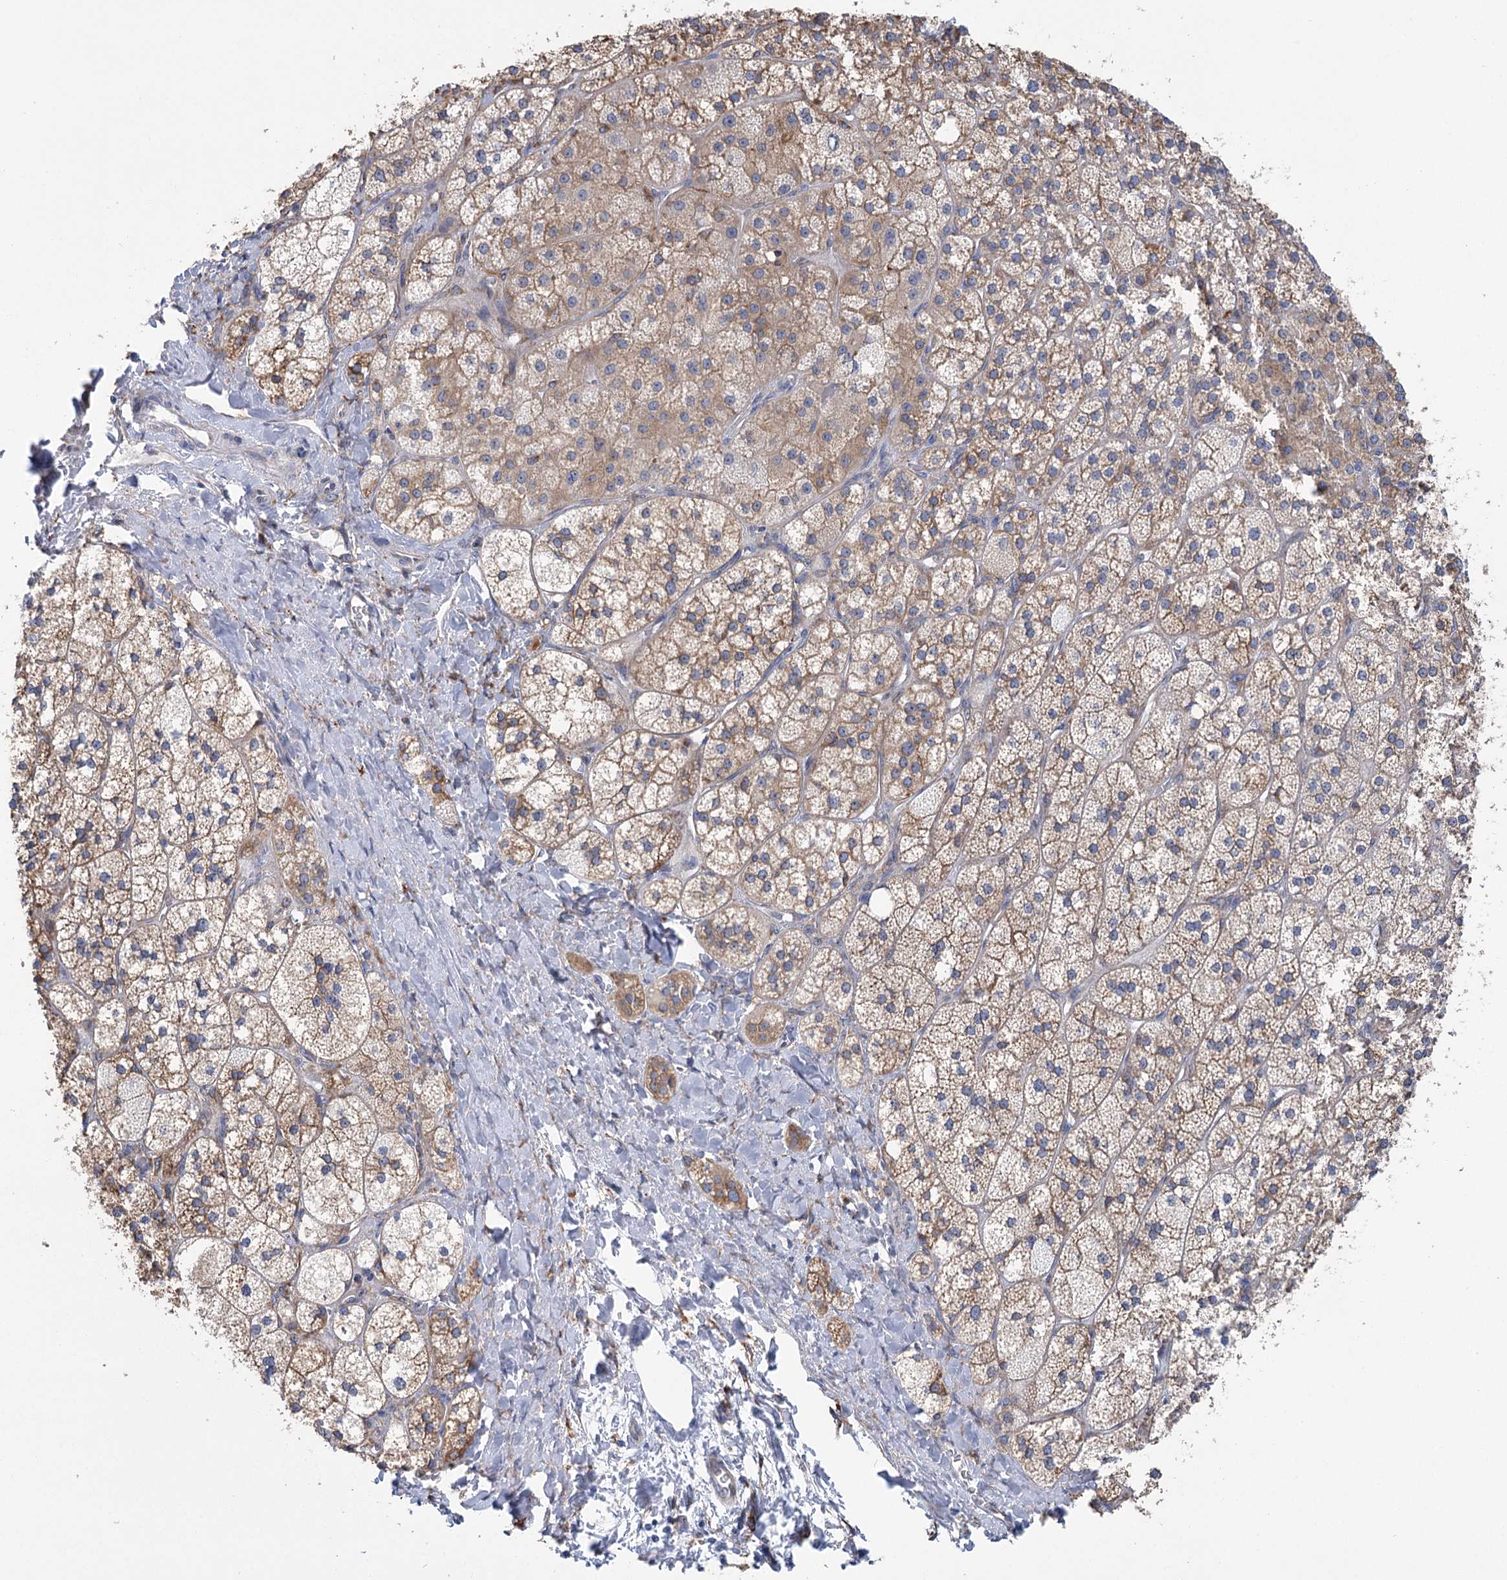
{"staining": {"intensity": "moderate", "quantity": ">75%", "location": "cytoplasmic/membranous"}, "tissue": "adrenal gland", "cell_type": "Glandular cells", "image_type": "normal", "snomed": [{"axis": "morphology", "description": "Normal tissue, NOS"}, {"axis": "topography", "description": "Adrenal gland"}], "caption": "Moderate cytoplasmic/membranous staining is present in about >75% of glandular cells in benign adrenal gland. (DAB IHC, brown staining for protein, blue staining for nuclei).", "gene": "METTL24", "patient": {"sex": "male", "age": 61}}